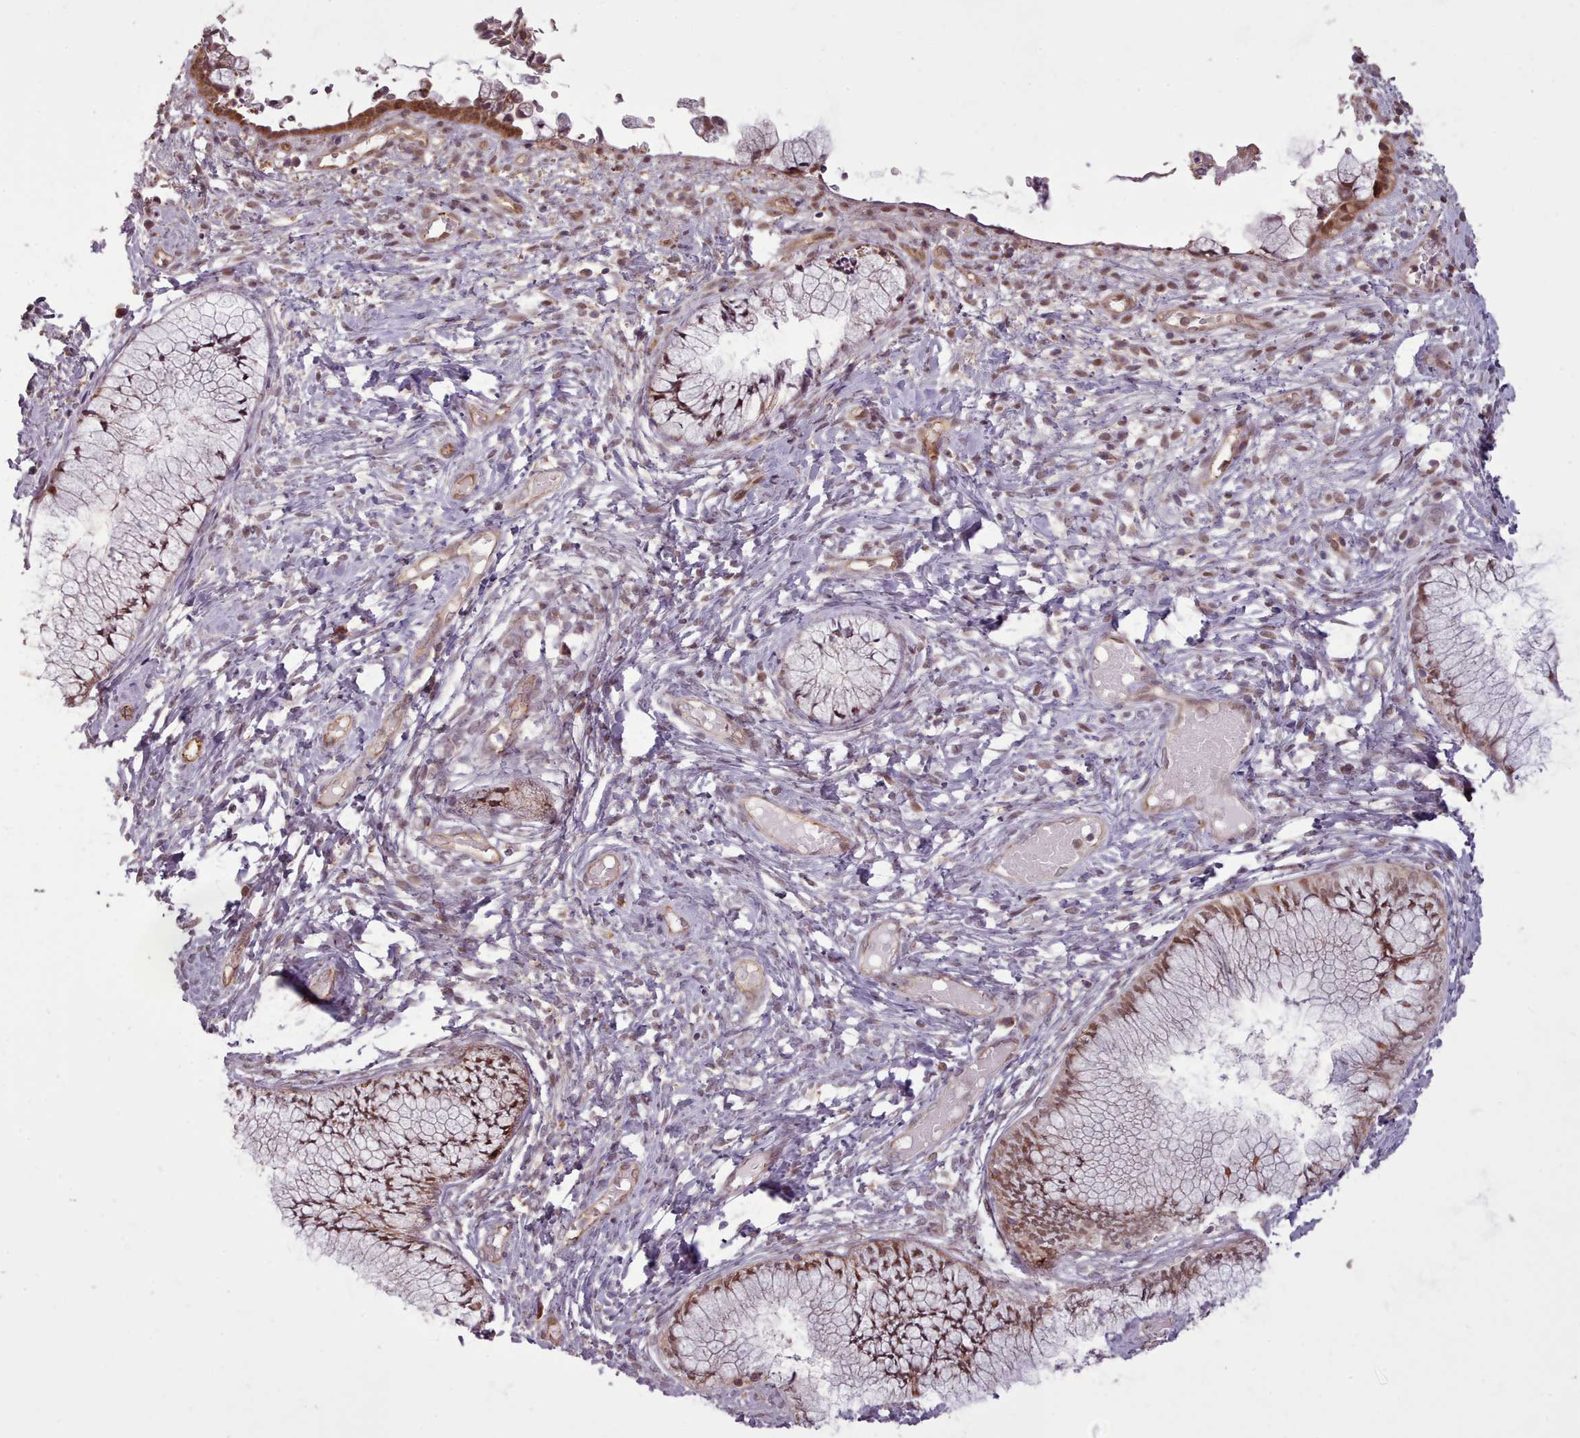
{"staining": {"intensity": "moderate", "quantity": ">75%", "location": "nuclear"}, "tissue": "cervix", "cell_type": "Glandular cells", "image_type": "normal", "snomed": [{"axis": "morphology", "description": "Normal tissue, NOS"}, {"axis": "topography", "description": "Cervix"}], "caption": "Glandular cells exhibit medium levels of moderate nuclear positivity in approximately >75% of cells in benign human cervix.", "gene": "ZMYM4", "patient": {"sex": "female", "age": 42}}